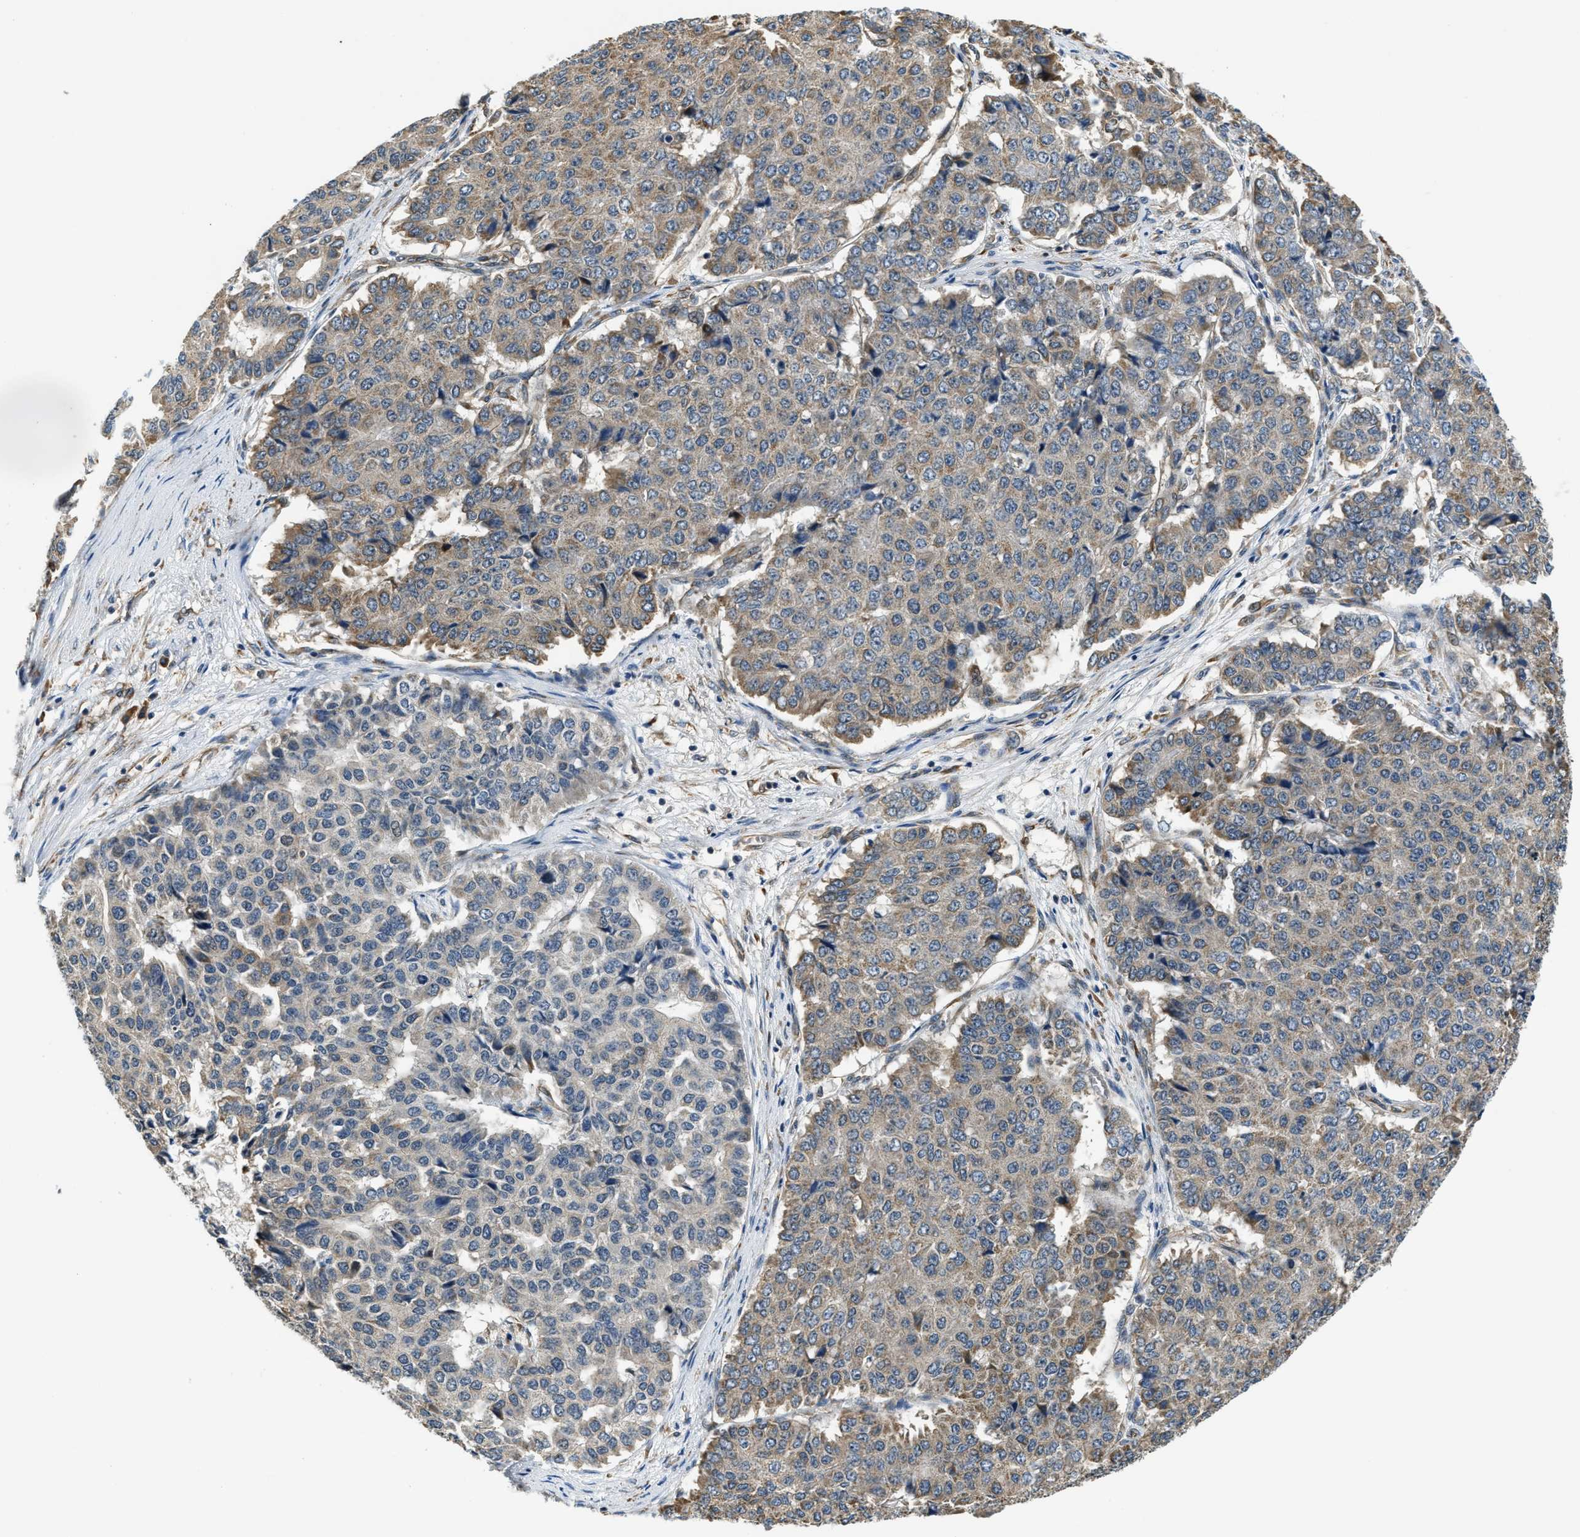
{"staining": {"intensity": "moderate", "quantity": ">75%", "location": "cytoplasmic/membranous"}, "tissue": "pancreatic cancer", "cell_type": "Tumor cells", "image_type": "cancer", "snomed": [{"axis": "morphology", "description": "Adenocarcinoma, NOS"}, {"axis": "topography", "description": "Pancreas"}], "caption": "Immunohistochemistry image of neoplastic tissue: pancreatic cancer stained using IHC reveals medium levels of moderate protein expression localized specifically in the cytoplasmic/membranous of tumor cells, appearing as a cytoplasmic/membranous brown color.", "gene": "ALOX12", "patient": {"sex": "male", "age": 50}}